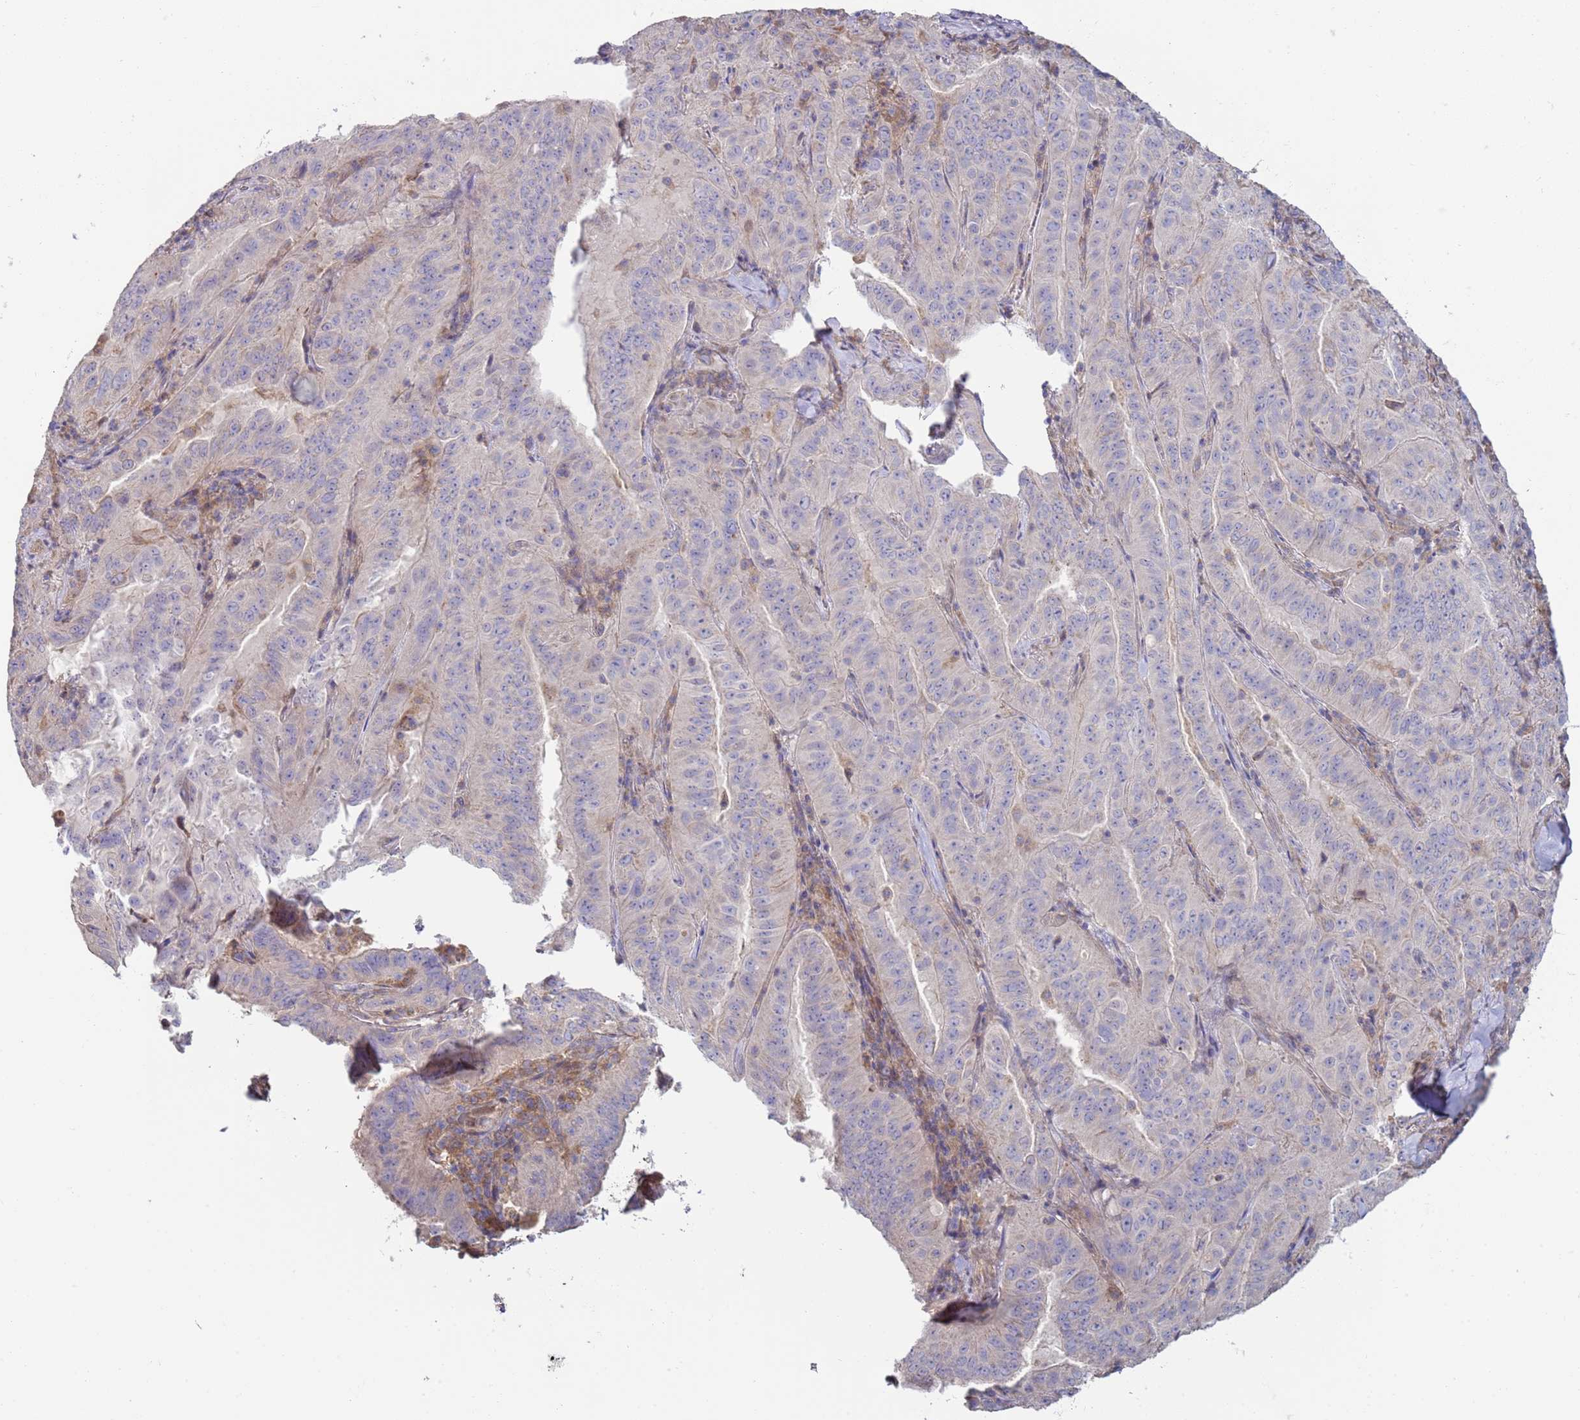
{"staining": {"intensity": "negative", "quantity": "none", "location": "none"}, "tissue": "pancreatic cancer", "cell_type": "Tumor cells", "image_type": "cancer", "snomed": [{"axis": "morphology", "description": "Adenocarcinoma, NOS"}, {"axis": "topography", "description": "Pancreas"}], "caption": "Histopathology image shows no significant protein staining in tumor cells of pancreatic cancer (adenocarcinoma). (Immunohistochemistry (ihc), brightfield microscopy, high magnification).", "gene": "DIP2B", "patient": {"sex": "male", "age": 63}}